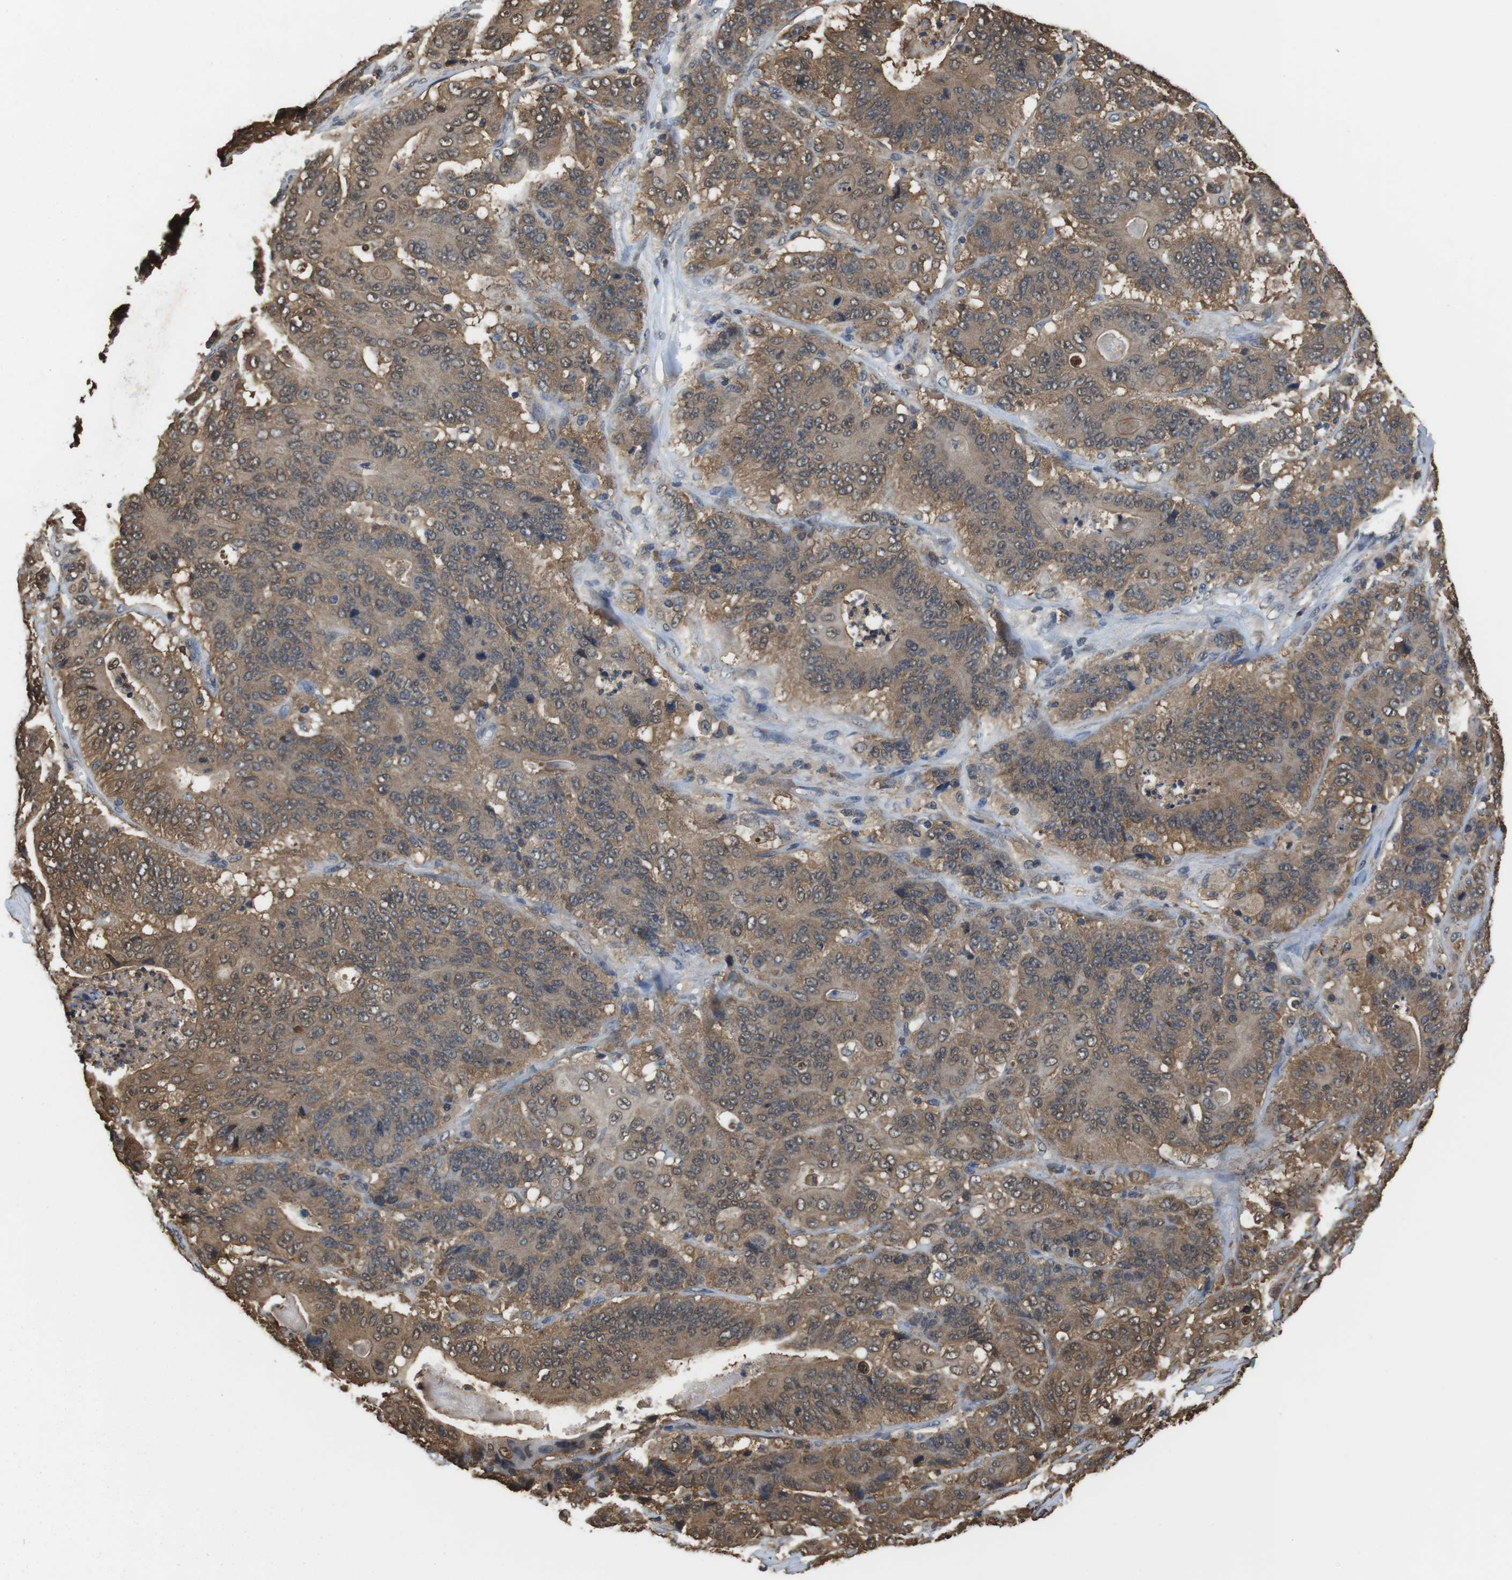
{"staining": {"intensity": "moderate", "quantity": ">75%", "location": "cytoplasmic/membranous,nuclear"}, "tissue": "stomach cancer", "cell_type": "Tumor cells", "image_type": "cancer", "snomed": [{"axis": "morphology", "description": "Adenocarcinoma, NOS"}, {"axis": "topography", "description": "Stomach"}], "caption": "An immunohistochemistry (IHC) image of tumor tissue is shown. Protein staining in brown labels moderate cytoplasmic/membranous and nuclear positivity in adenocarcinoma (stomach) within tumor cells.", "gene": "LDHA", "patient": {"sex": "female", "age": 73}}